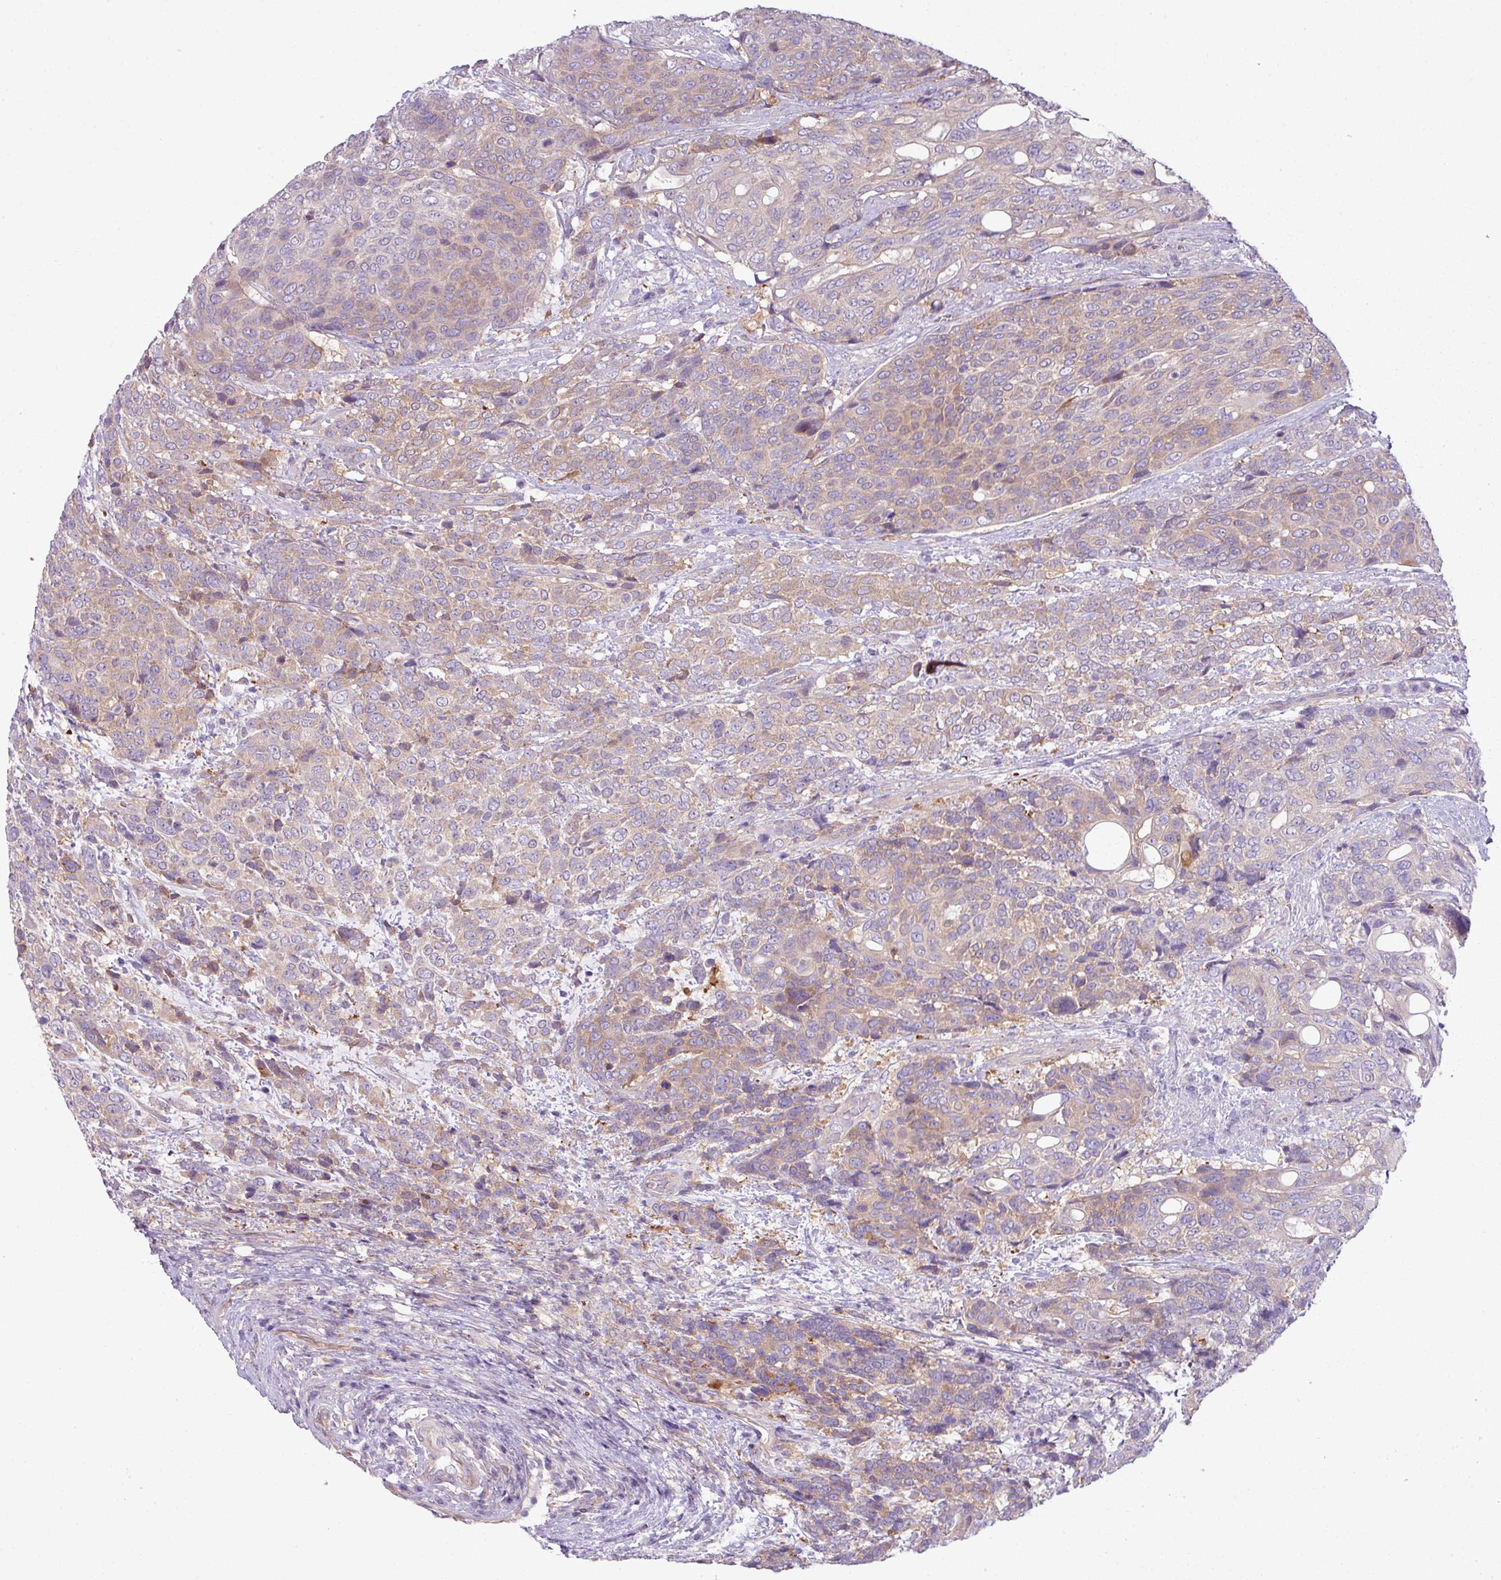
{"staining": {"intensity": "moderate", "quantity": "25%-75%", "location": "cytoplasmic/membranous"}, "tissue": "urothelial cancer", "cell_type": "Tumor cells", "image_type": "cancer", "snomed": [{"axis": "morphology", "description": "Urothelial carcinoma, High grade"}, {"axis": "topography", "description": "Urinary bladder"}], "caption": "The histopathology image displays staining of urothelial cancer, revealing moderate cytoplasmic/membranous protein expression (brown color) within tumor cells. The protein is shown in brown color, while the nuclei are stained blue.", "gene": "CAMK2B", "patient": {"sex": "female", "age": 70}}